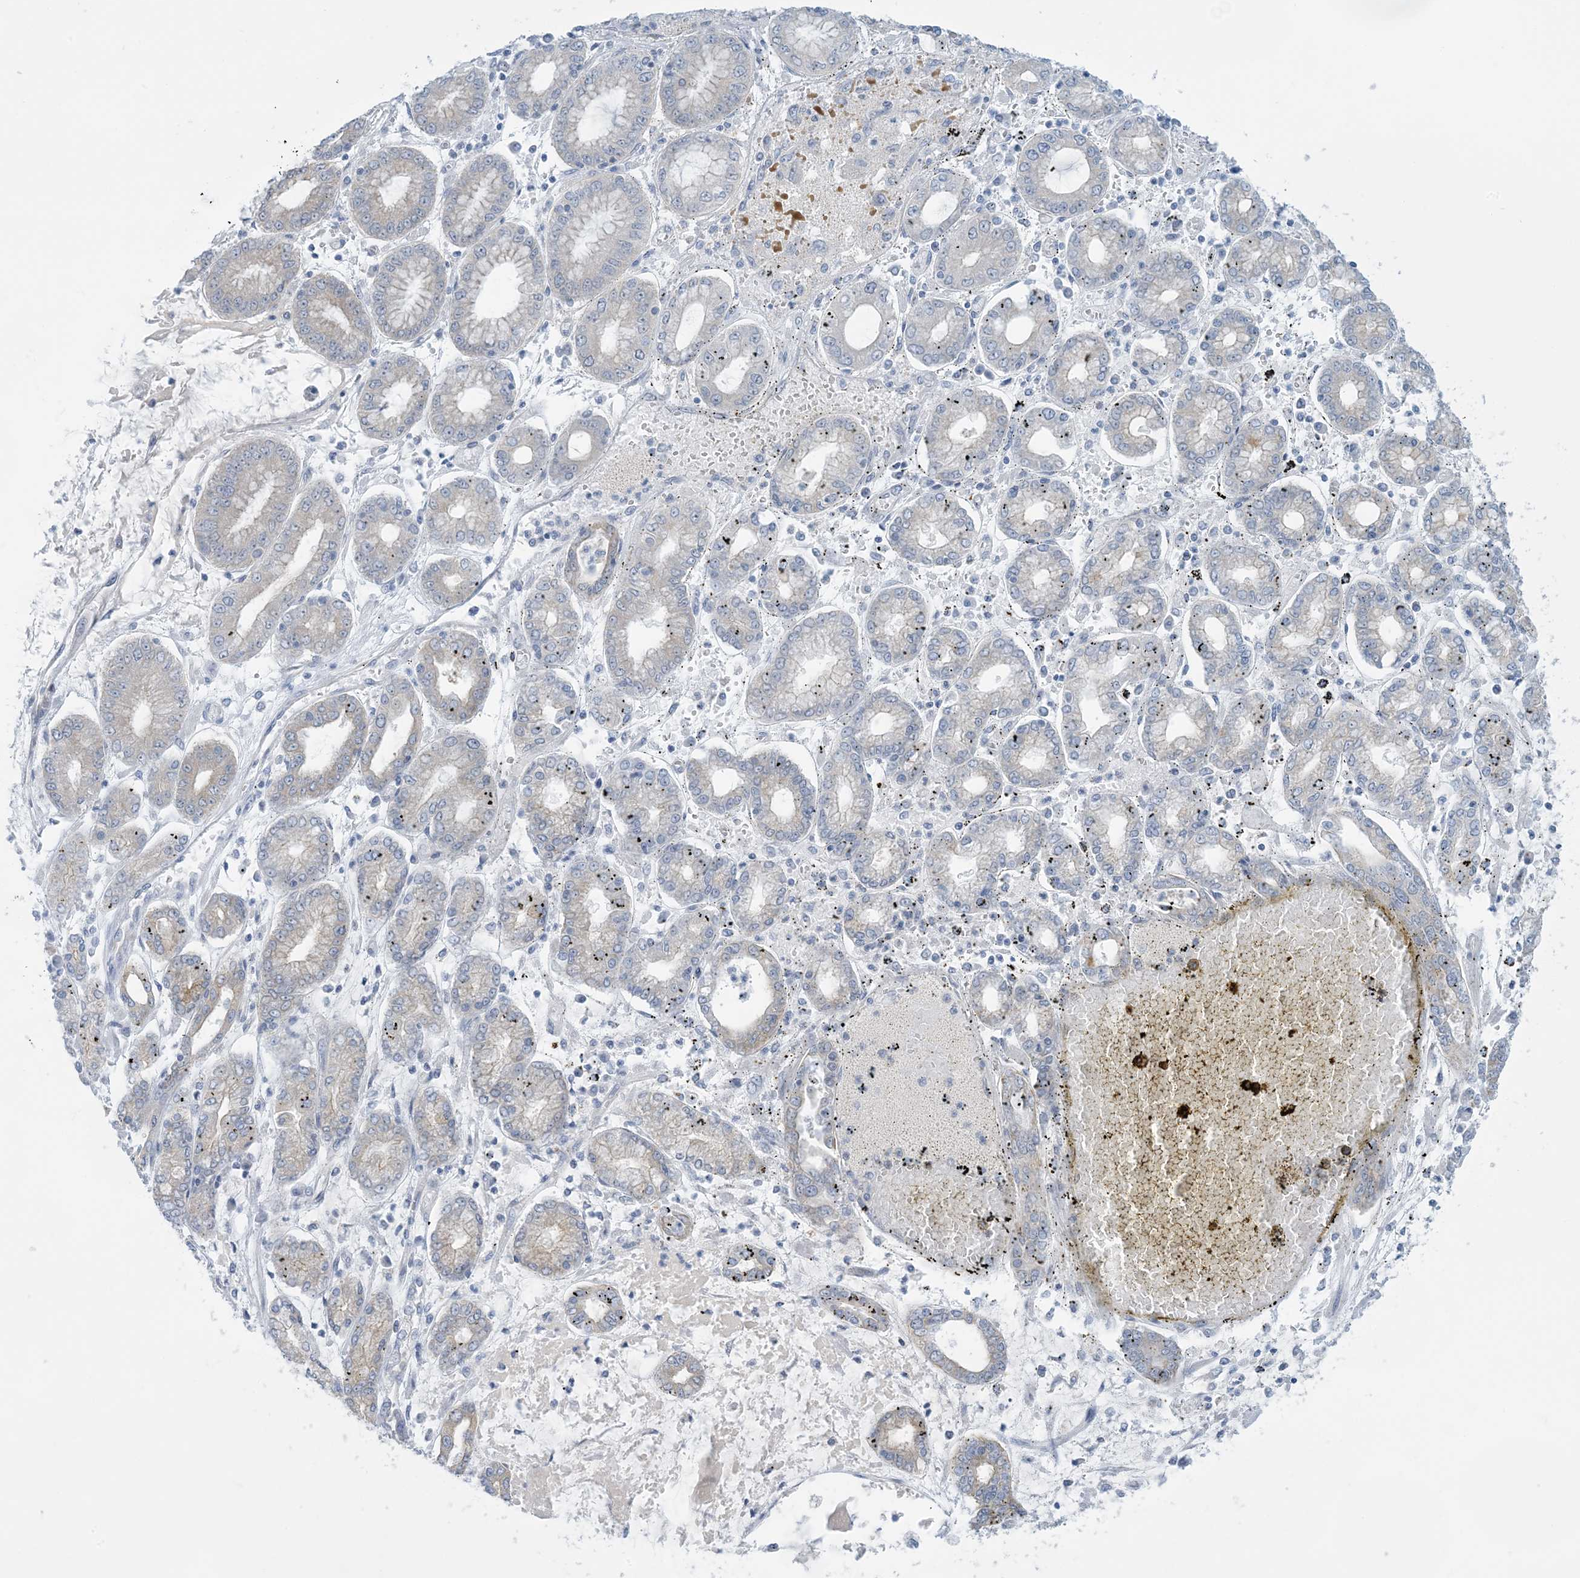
{"staining": {"intensity": "negative", "quantity": "none", "location": "none"}, "tissue": "stomach cancer", "cell_type": "Tumor cells", "image_type": "cancer", "snomed": [{"axis": "morphology", "description": "Adenocarcinoma, NOS"}, {"axis": "topography", "description": "Stomach"}], "caption": "Stomach cancer stained for a protein using immunohistochemistry (IHC) displays no expression tumor cells.", "gene": "MRPS18A", "patient": {"sex": "male", "age": 76}}